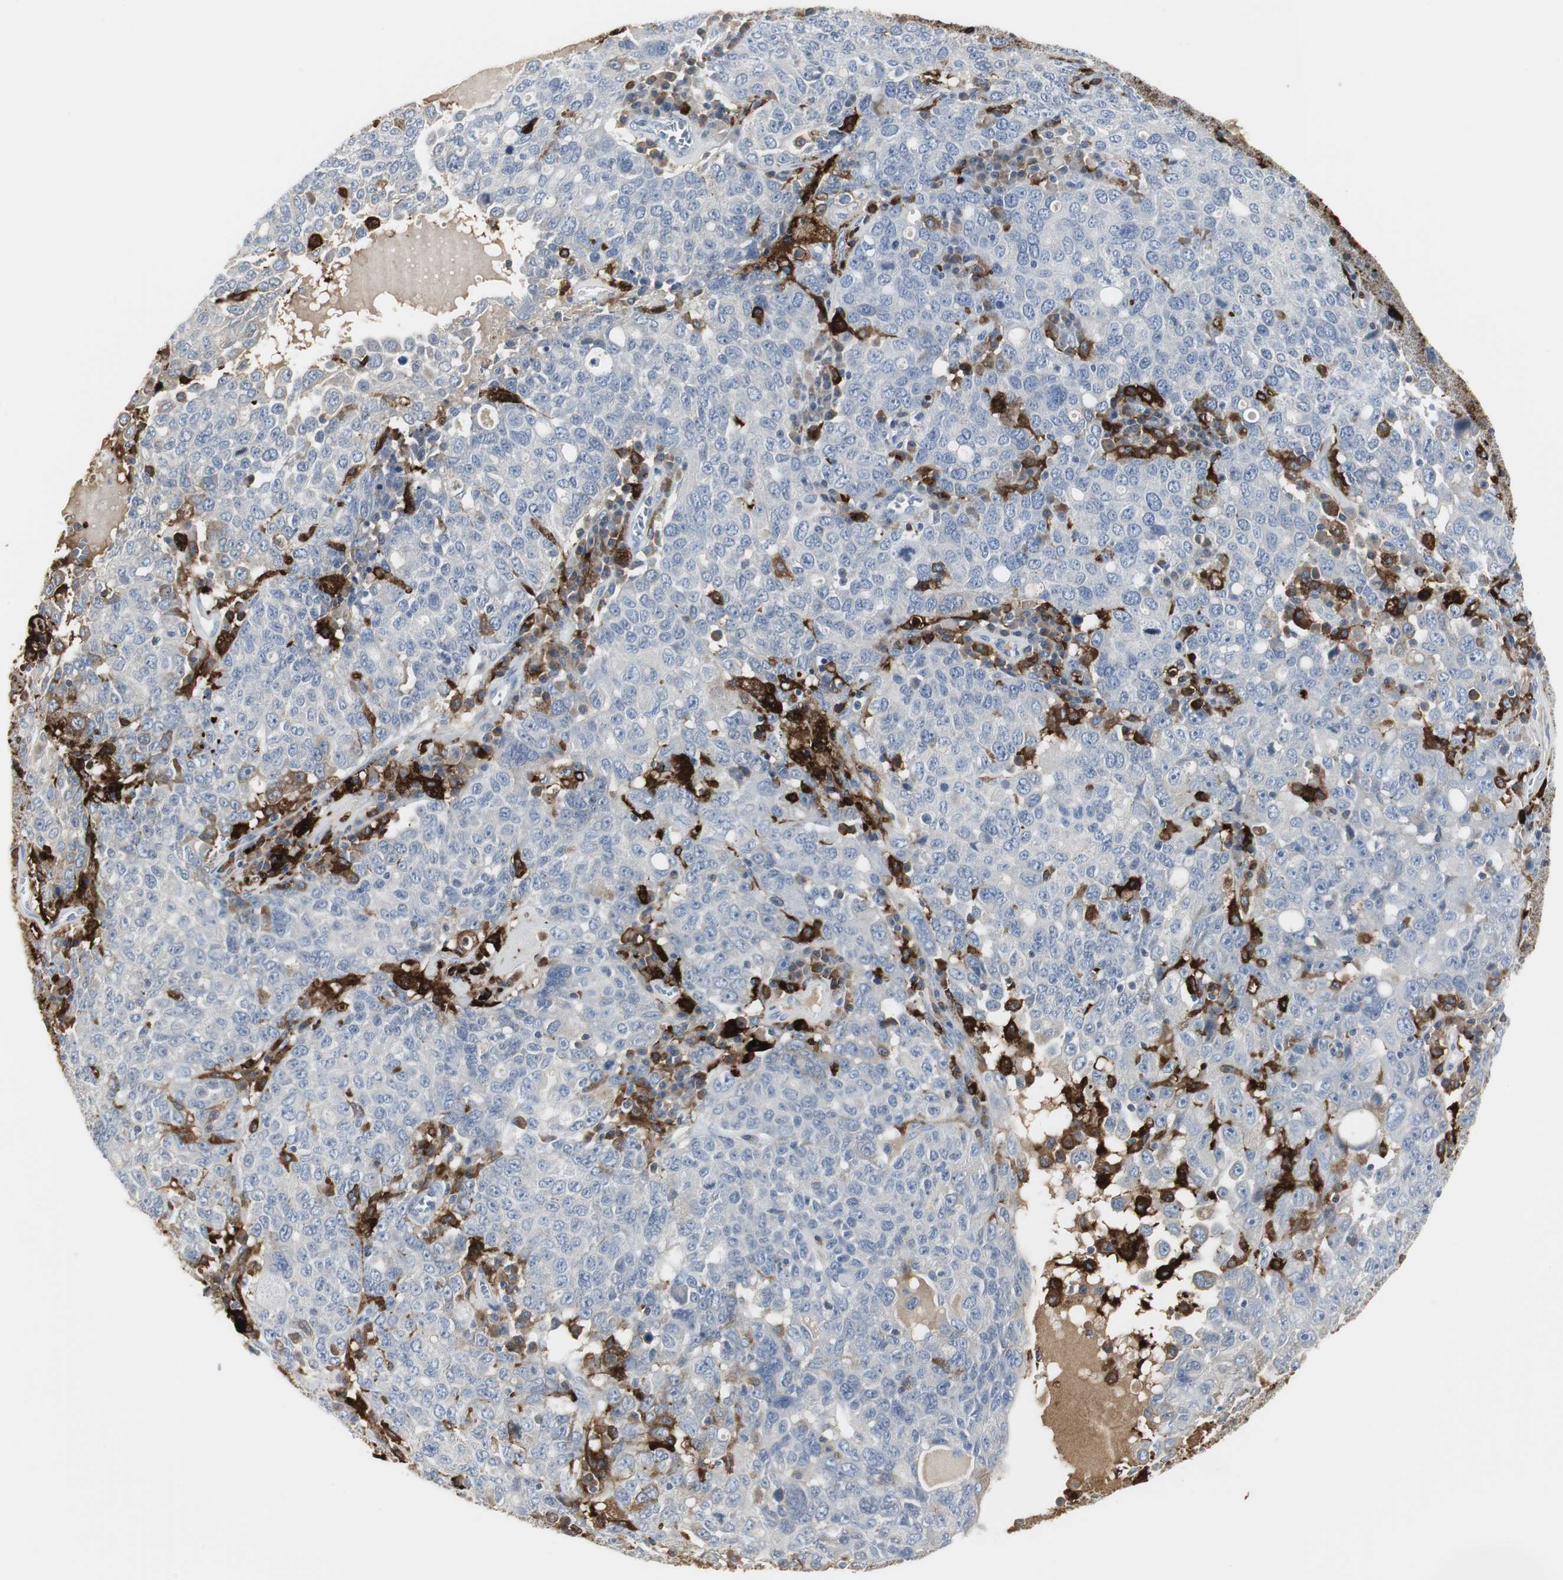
{"staining": {"intensity": "negative", "quantity": "none", "location": "none"}, "tissue": "ovarian cancer", "cell_type": "Tumor cells", "image_type": "cancer", "snomed": [{"axis": "morphology", "description": "Carcinoma, endometroid"}, {"axis": "topography", "description": "Ovary"}], "caption": "The micrograph shows no significant expression in tumor cells of ovarian cancer (endometroid carcinoma).", "gene": "PI15", "patient": {"sex": "female", "age": 62}}